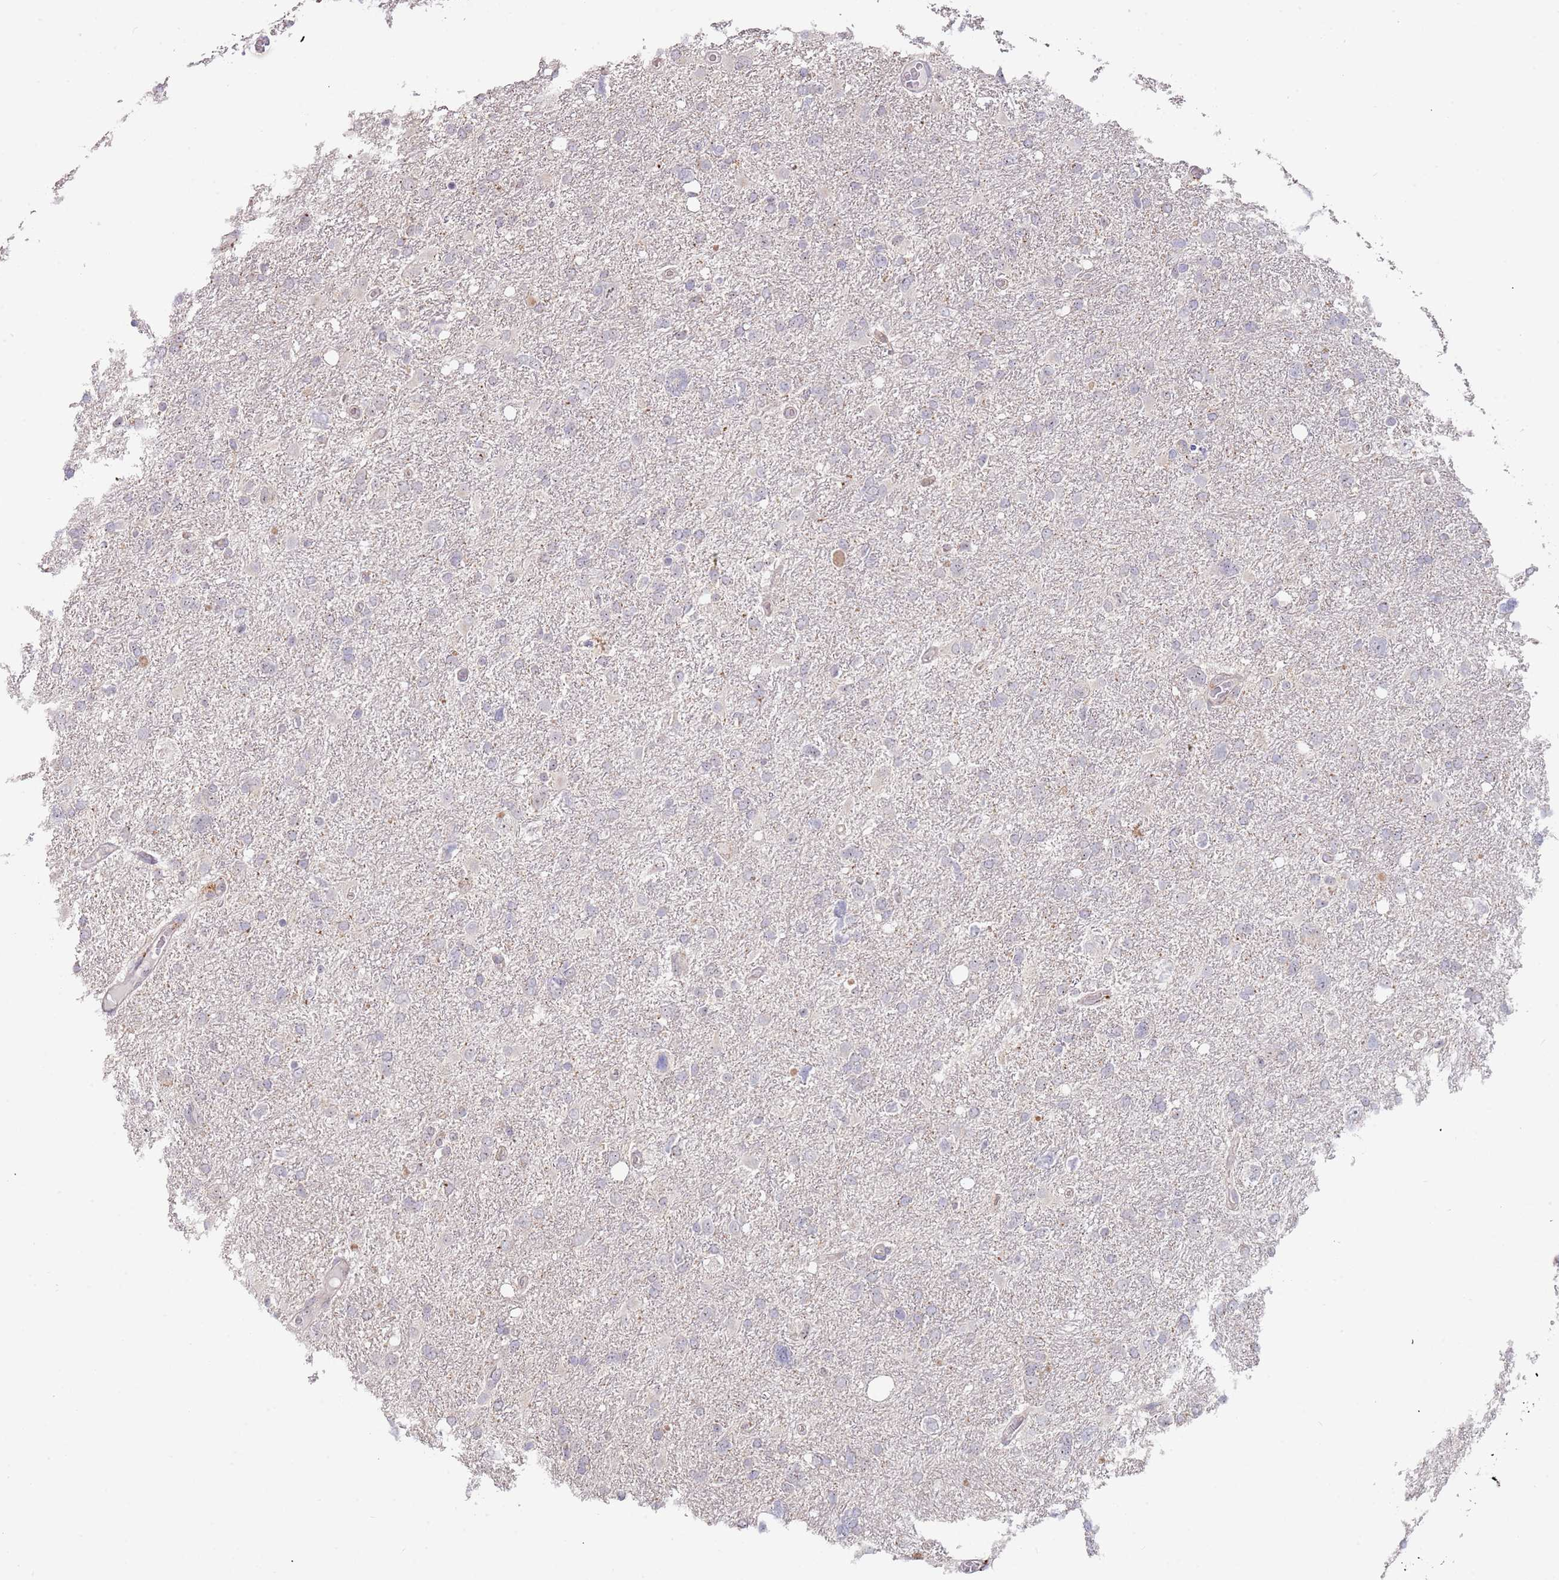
{"staining": {"intensity": "negative", "quantity": "none", "location": "none"}, "tissue": "glioma", "cell_type": "Tumor cells", "image_type": "cancer", "snomed": [{"axis": "morphology", "description": "Glioma, malignant, High grade"}, {"axis": "topography", "description": "Brain"}], "caption": "High power microscopy micrograph of an immunohistochemistry histopathology image of malignant glioma (high-grade), revealing no significant expression in tumor cells. (Stains: DAB (3,3'-diaminobenzidine) immunohistochemistry (IHC) with hematoxylin counter stain, Microscopy: brightfield microscopy at high magnification).", "gene": "TMEM64", "patient": {"sex": "male", "age": 61}}